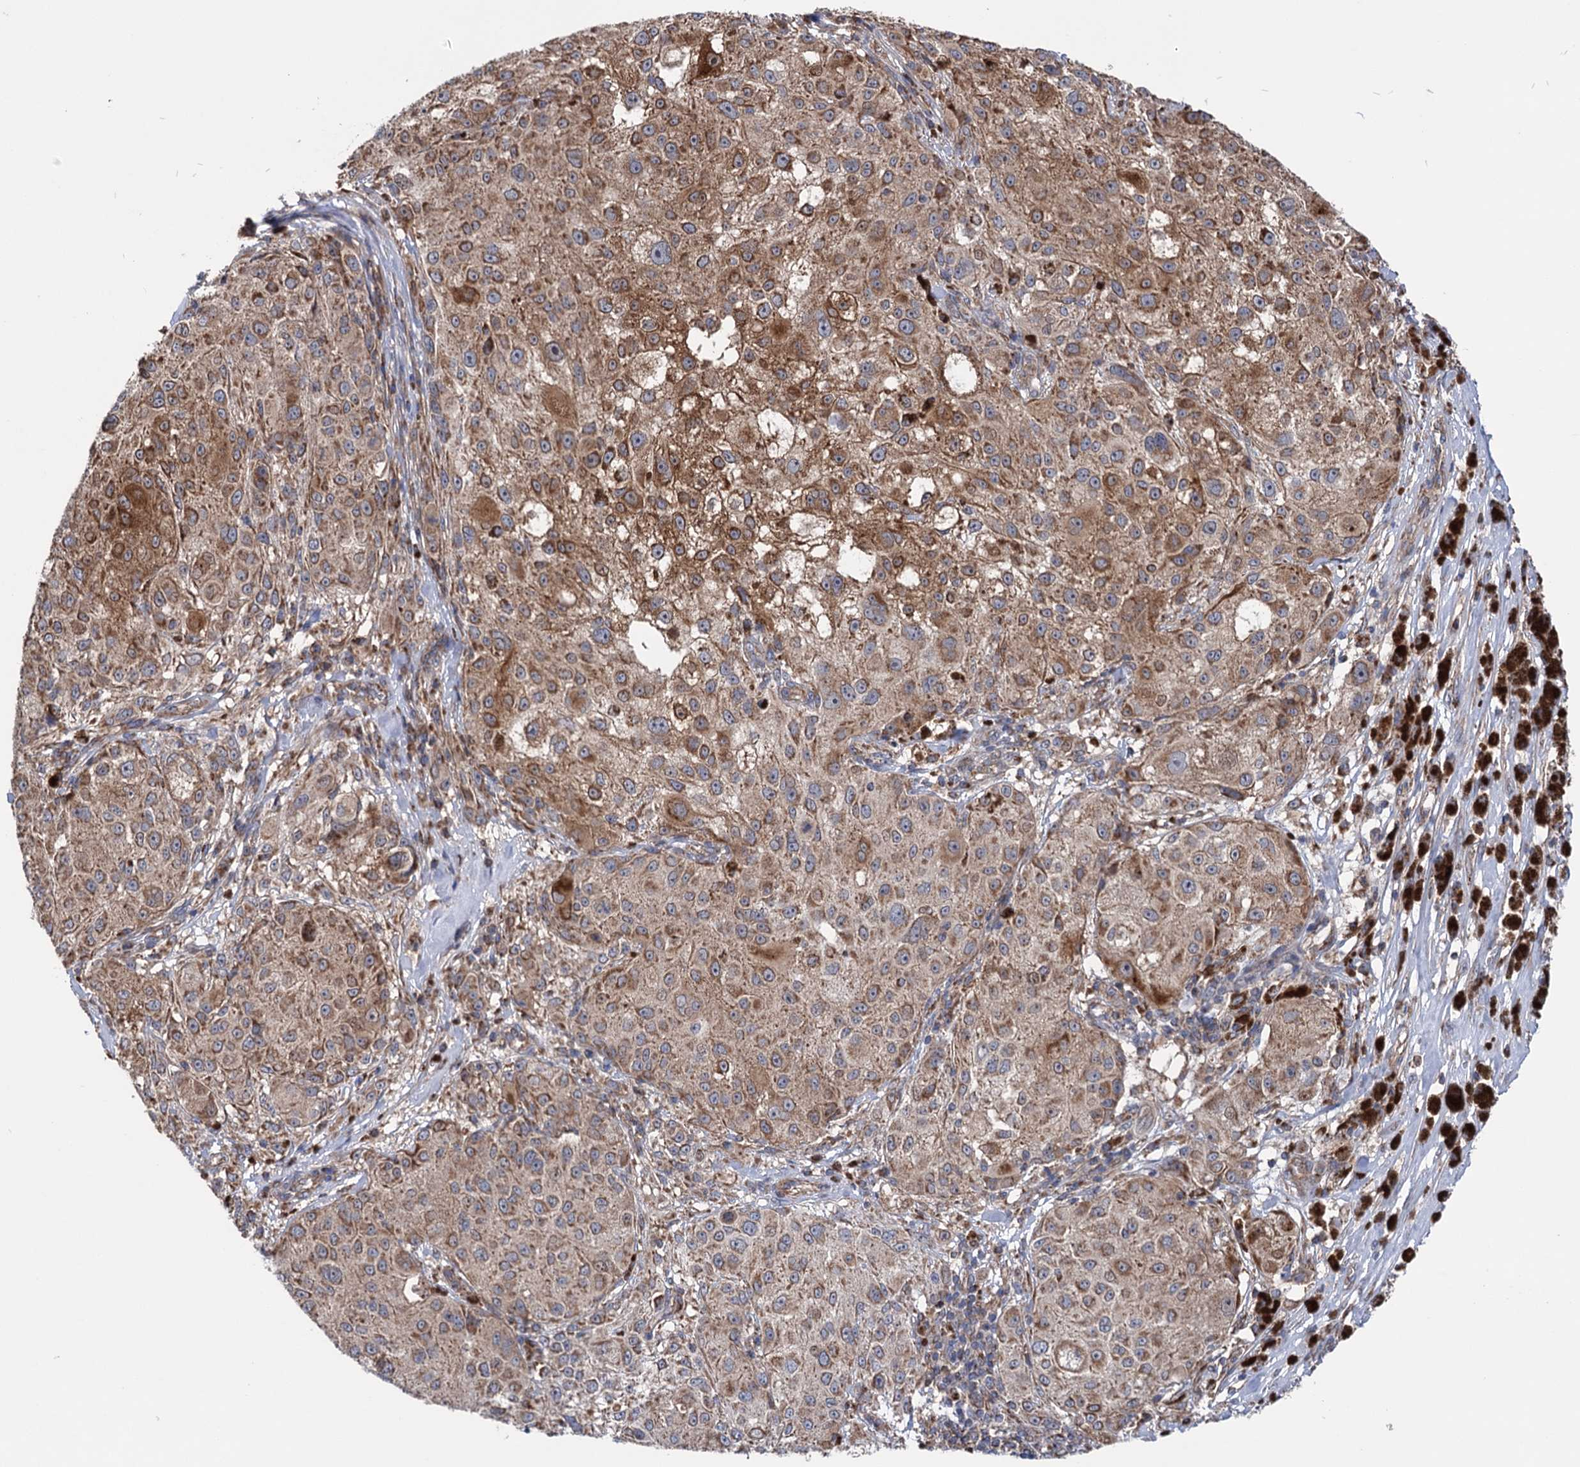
{"staining": {"intensity": "moderate", "quantity": ">75%", "location": "cytoplasmic/membranous"}, "tissue": "melanoma", "cell_type": "Tumor cells", "image_type": "cancer", "snomed": [{"axis": "morphology", "description": "Necrosis, NOS"}, {"axis": "morphology", "description": "Malignant melanoma, NOS"}, {"axis": "topography", "description": "Skin"}], "caption": "Malignant melanoma stained for a protein displays moderate cytoplasmic/membranous positivity in tumor cells.", "gene": "SUCLA2", "patient": {"sex": "female", "age": 87}}